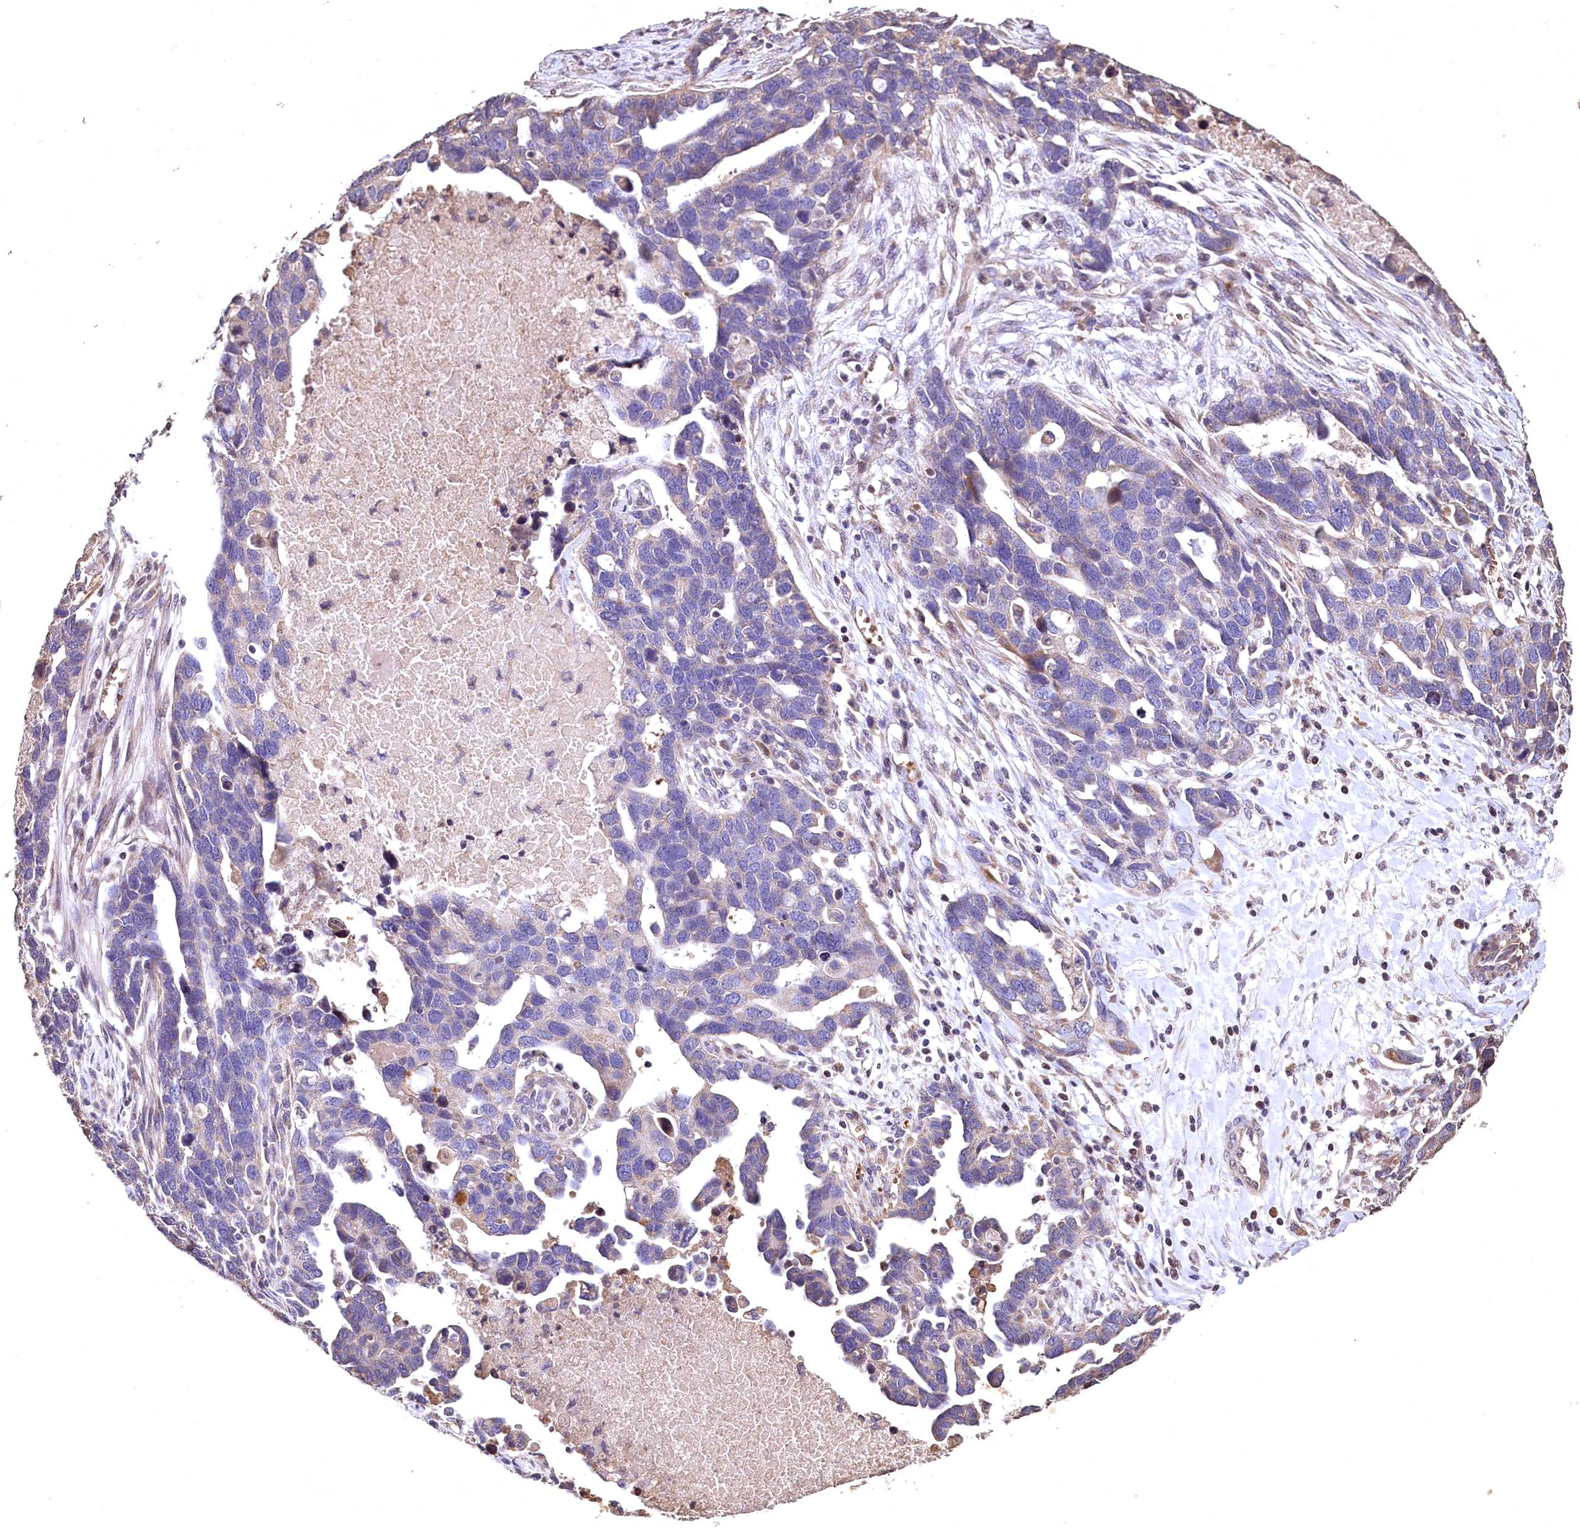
{"staining": {"intensity": "negative", "quantity": "none", "location": "none"}, "tissue": "ovarian cancer", "cell_type": "Tumor cells", "image_type": "cancer", "snomed": [{"axis": "morphology", "description": "Cystadenocarcinoma, serous, NOS"}, {"axis": "topography", "description": "Ovary"}], "caption": "Photomicrograph shows no protein expression in tumor cells of ovarian cancer (serous cystadenocarcinoma) tissue.", "gene": "SPTA1", "patient": {"sex": "female", "age": 54}}